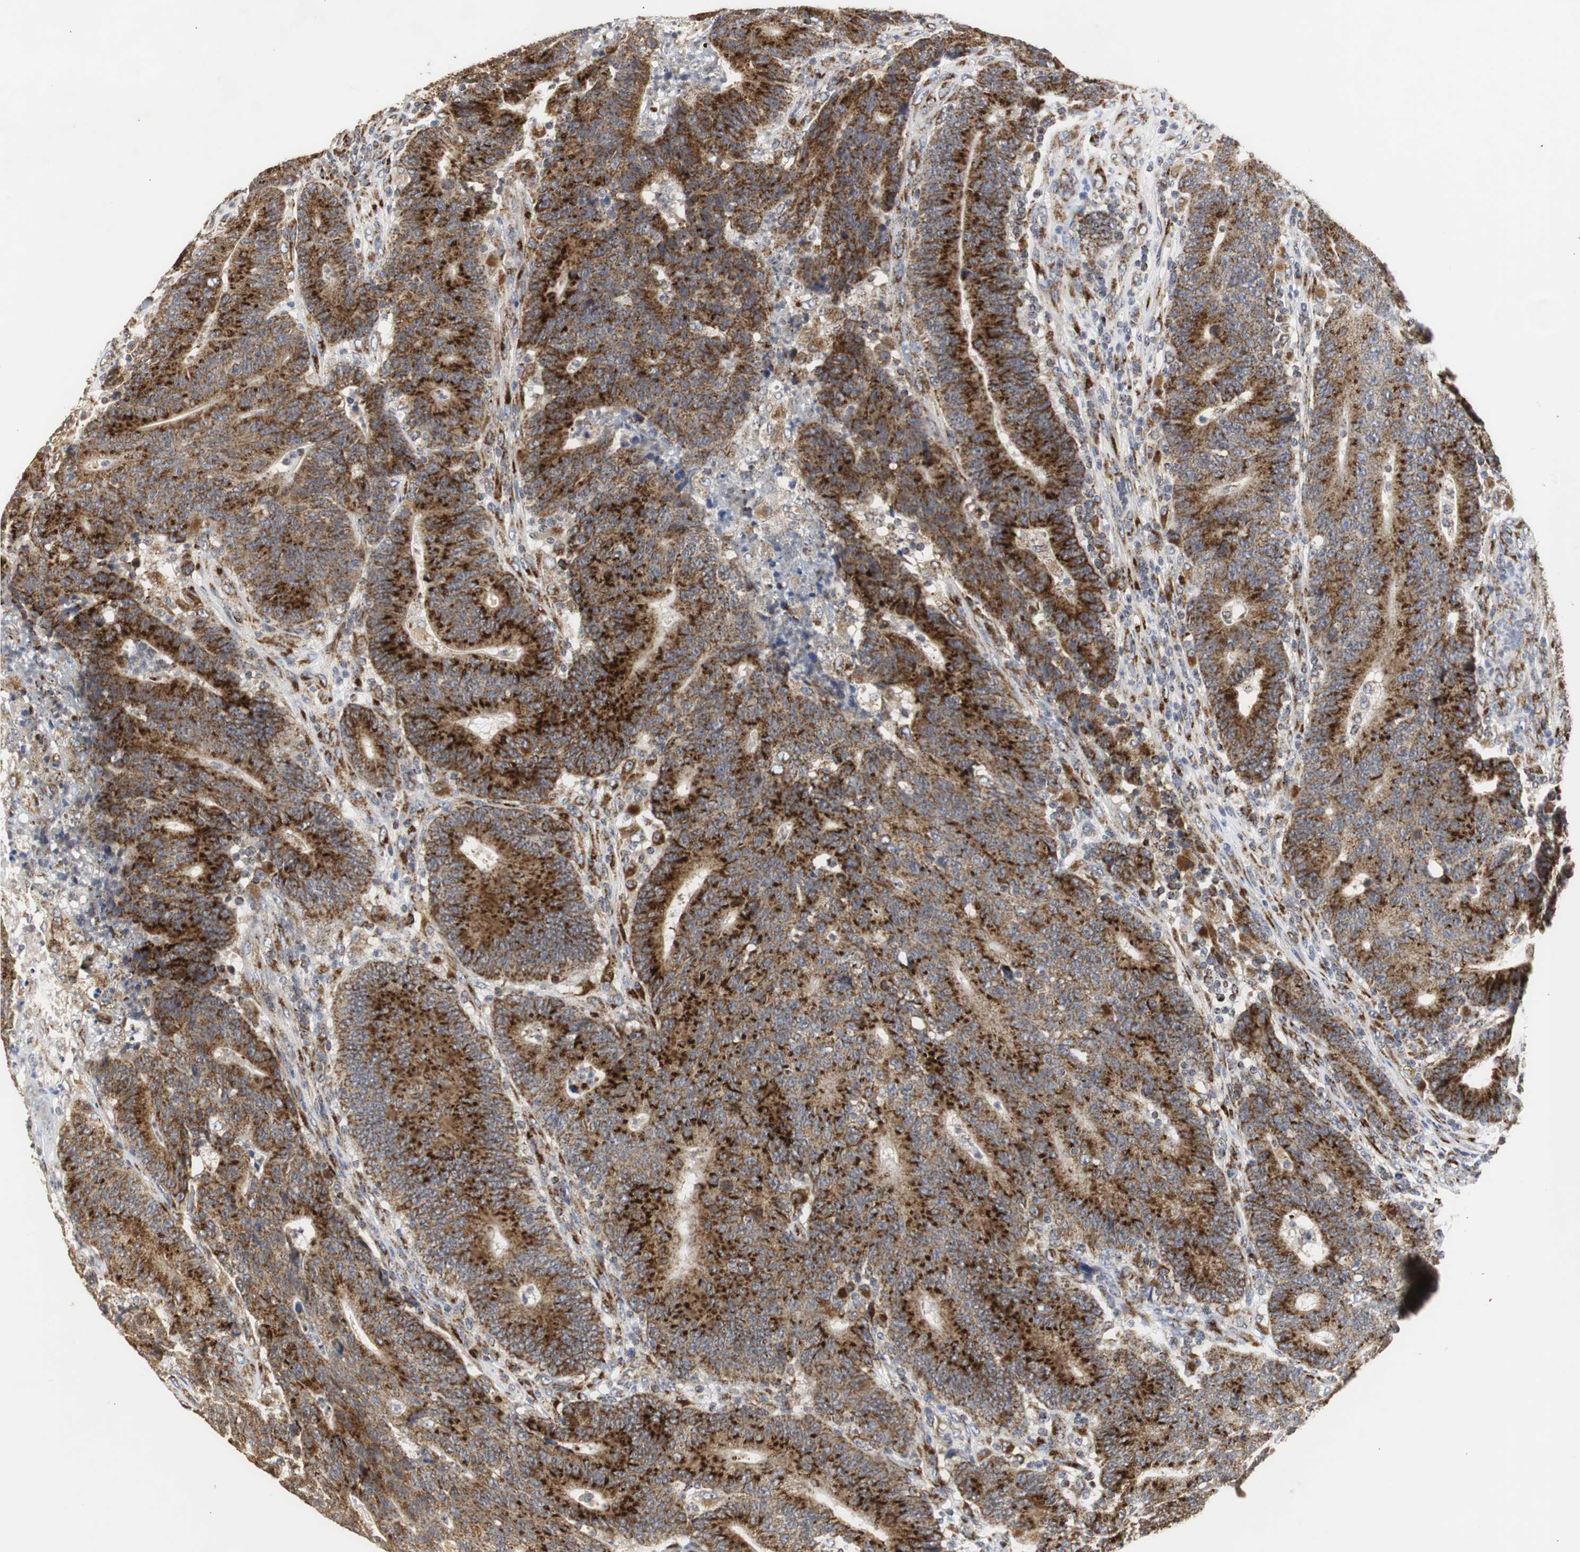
{"staining": {"intensity": "strong", "quantity": ">75%", "location": "cytoplasmic/membranous"}, "tissue": "colorectal cancer", "cell_type": "Tumor cells", "image_type": "cancer", "snomed": [{"axis": "morphology", "description": "Normal tissue, NOS"}, {"axis": "morphology", "description": "Adenocarcinoma, NOS"}, {"axis": "topography", "description": "Colon"}], "caption": "Tumor cells demonstrate high levels of strong cytoplasmic/membranous expression in about >75% of cells in human adenocarcinoma (colorectal).", "gene": "HSD17B10", "patient": {"sex": "female", "age": 75}}